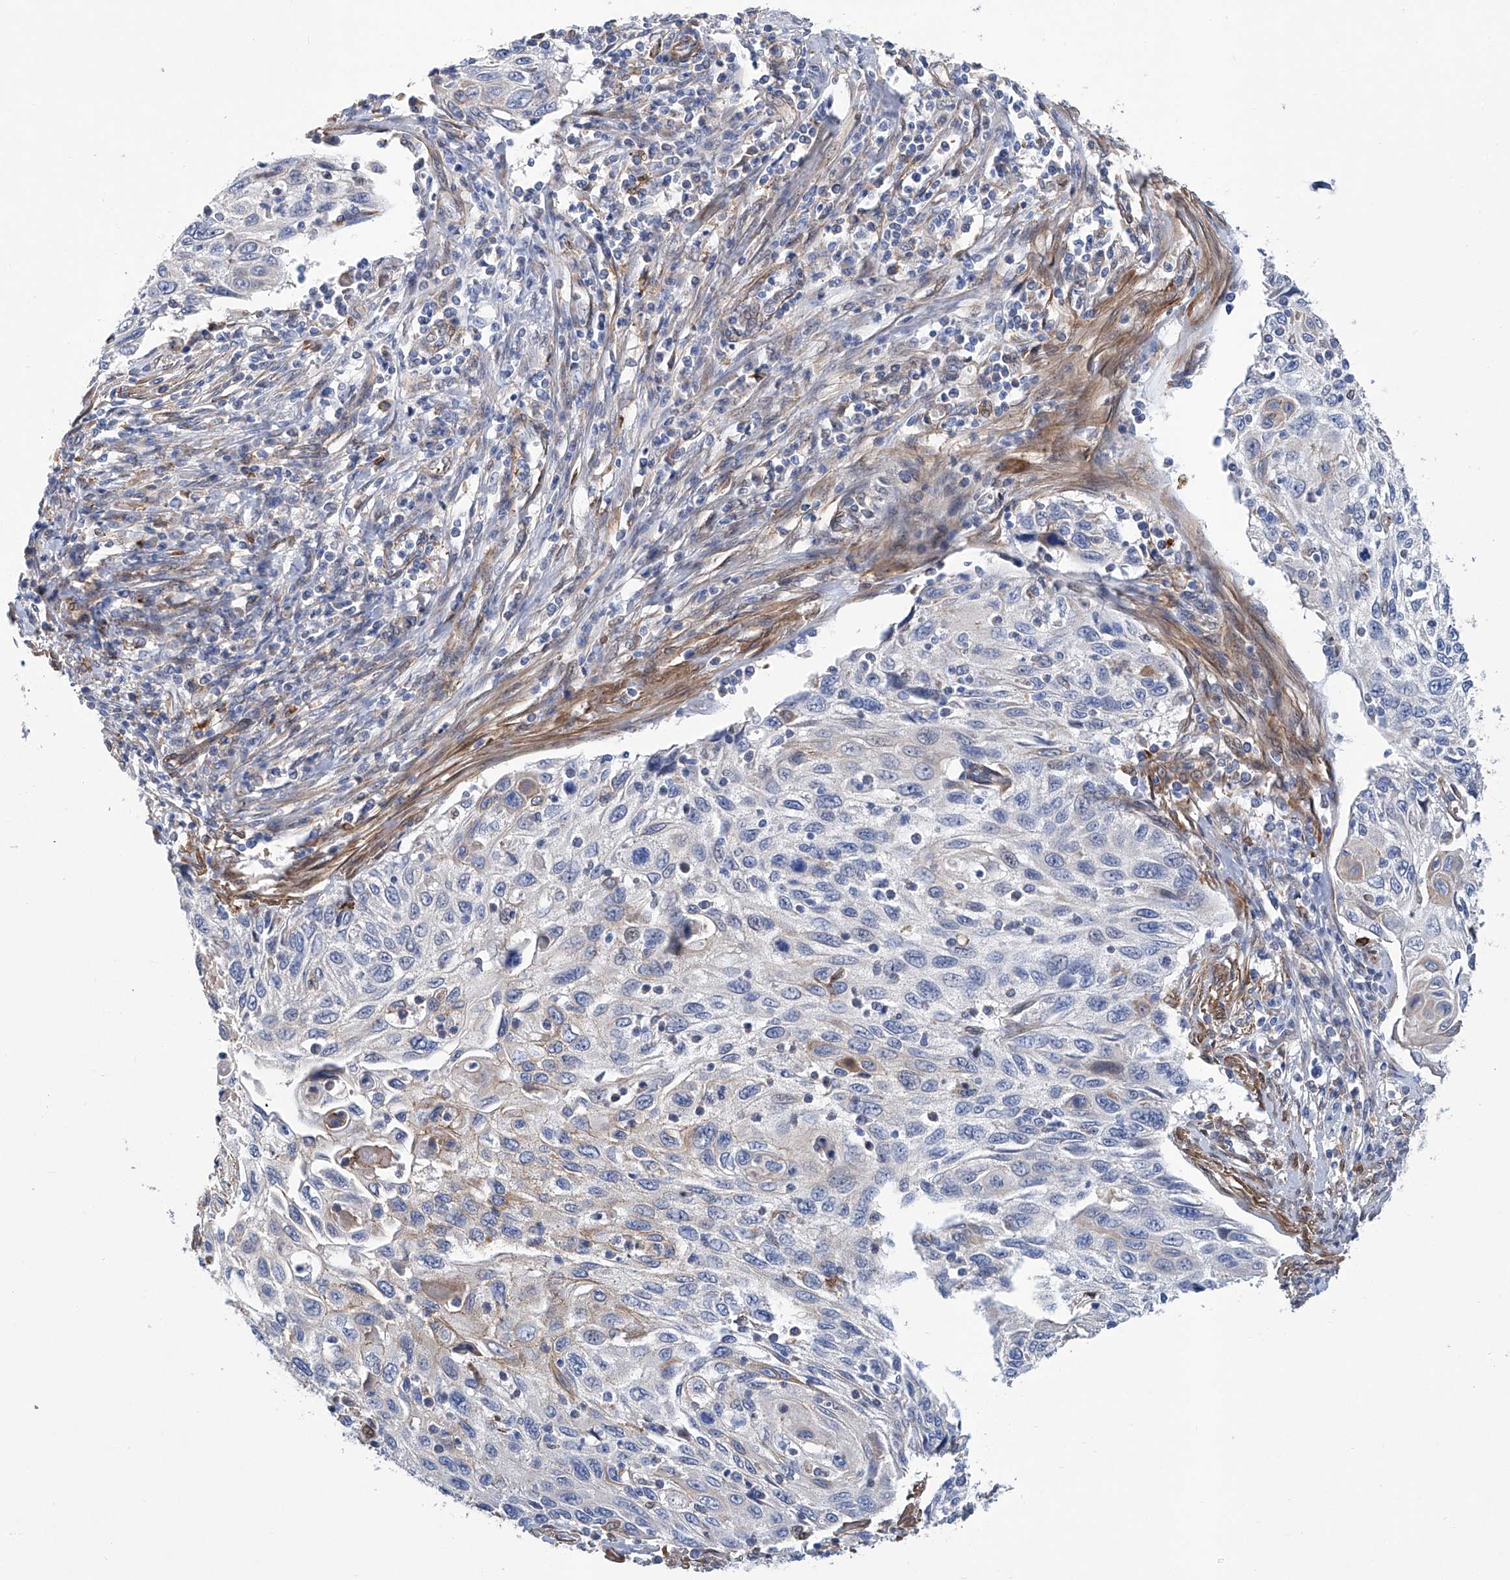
{"staining": {"intensity": "weak", "quantity": "<25%", "location": "cytoplasmic/membranous"}, "tissue": "cervical cancer", "cell_type": "Tumor cells", "image_type": "cancer", "snomed": [{"axis": "morphology", "description": "Squamous cell carcinoma, NOS"}, {"axis": "topography", "description": "Cervix"}], "caption": "IHC histopathology image of neoplastic tissue: cervical cancer stained with DAB (3,3'-diaminobenzidine) demonstrates no significant protein staining in tumor cells. The staining is performed using DAB (3,3'-diaminobenzidine) brown chromogen with nuclei counter-stained in using hematoxylin.", "gene": "TNN", "patient": {"sex": "female", "age": 70}}